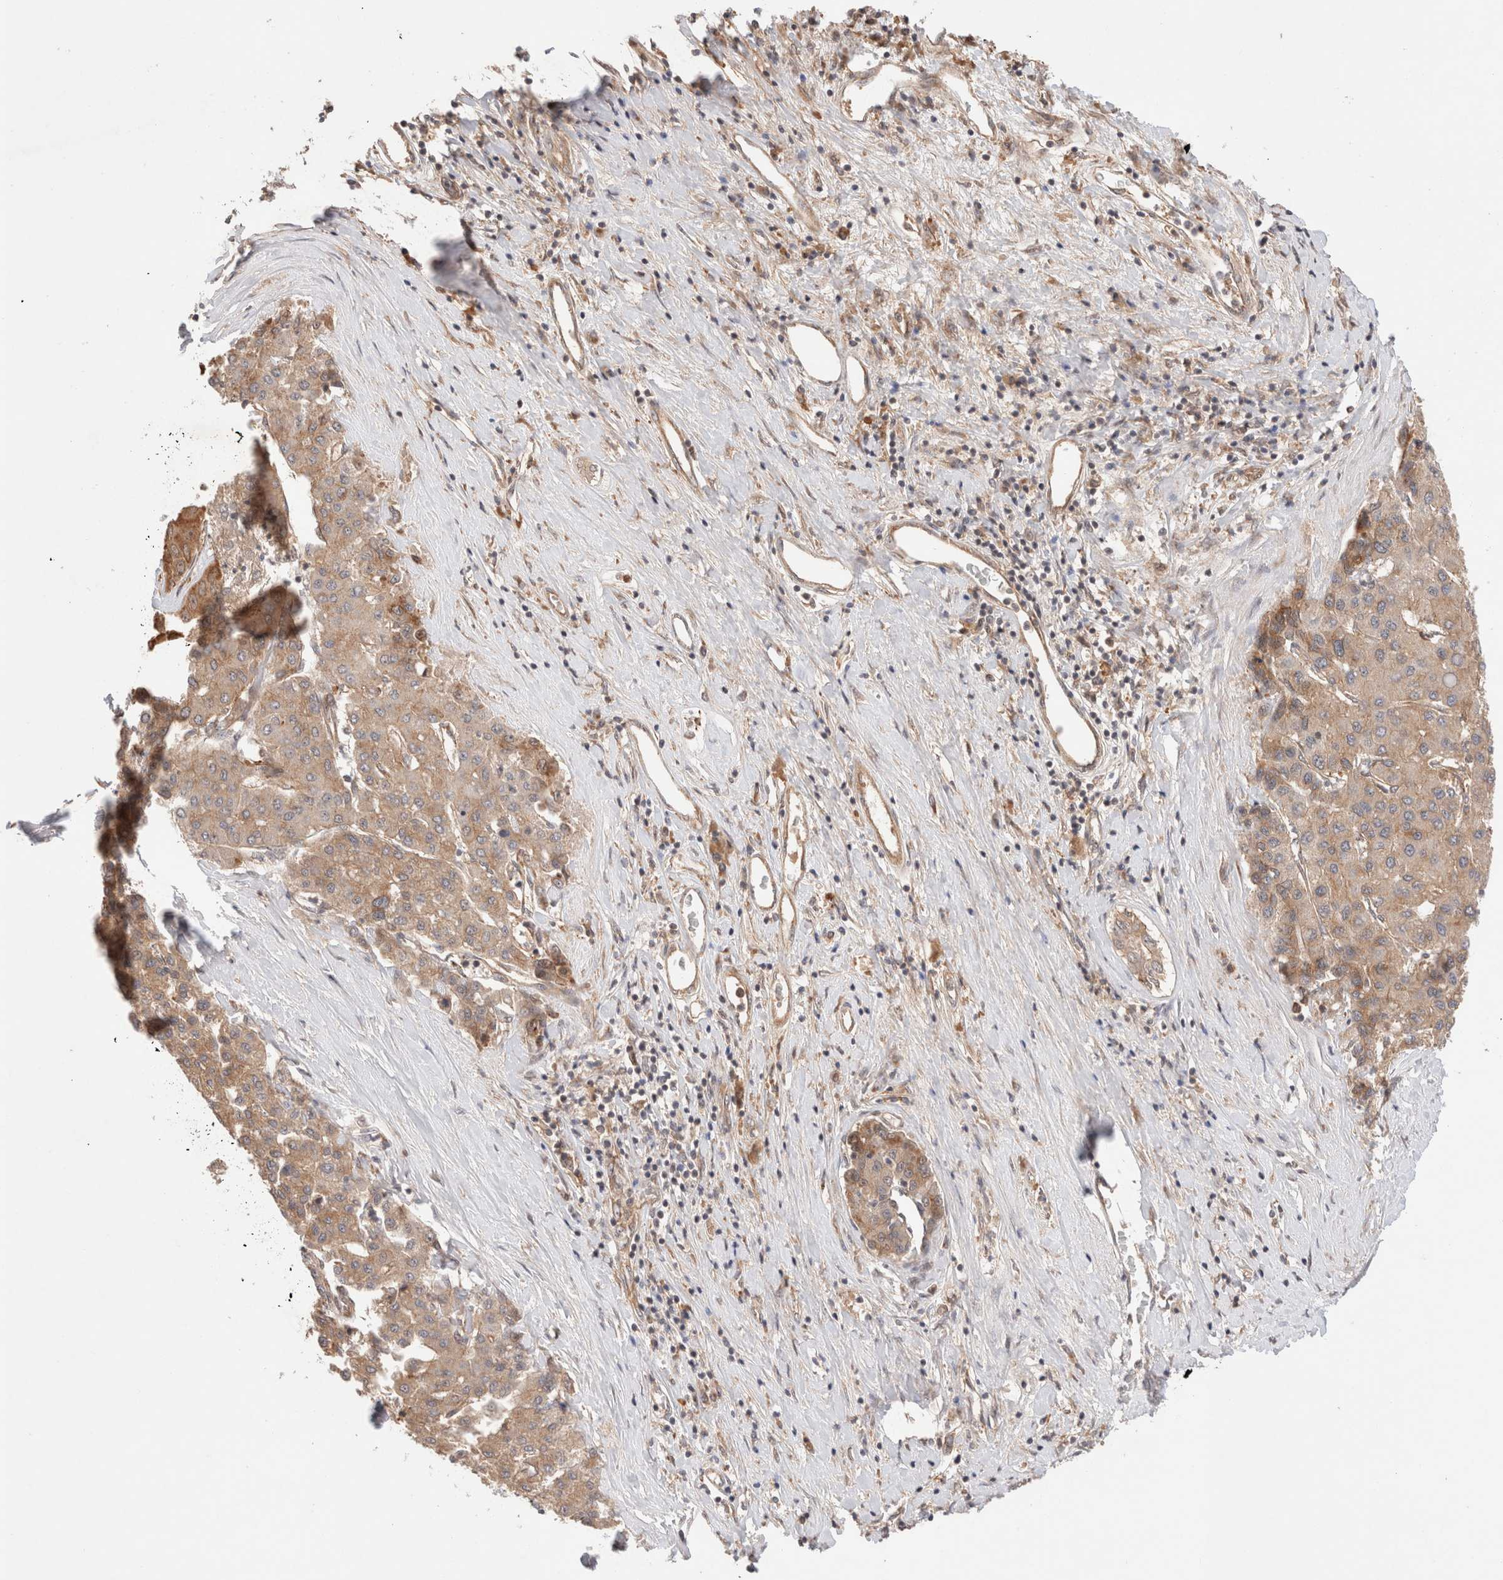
{"staining": {"intensity": "weak", "quantity": "25%-75%", "location": "cytoplasmic/membranous"}, "tissue": "liver cancer", "cell_type": "Tumor cells", "image_type": "cancer", "snomed": [{"axis": "morphology", "description": "Carcinoma, Hepatocellular, NOS"}, {"axis": "topography", "description": "Liver"}], "caption": "Weak cytoplasmic/membranous staining for a protein is seen in about 25%-75% of tumor cells of hepatocellular carcinoma (liver) using immunohistochemistry.", "gene": "SIKE1", "patient": {"sex": "male", "age": 65}}